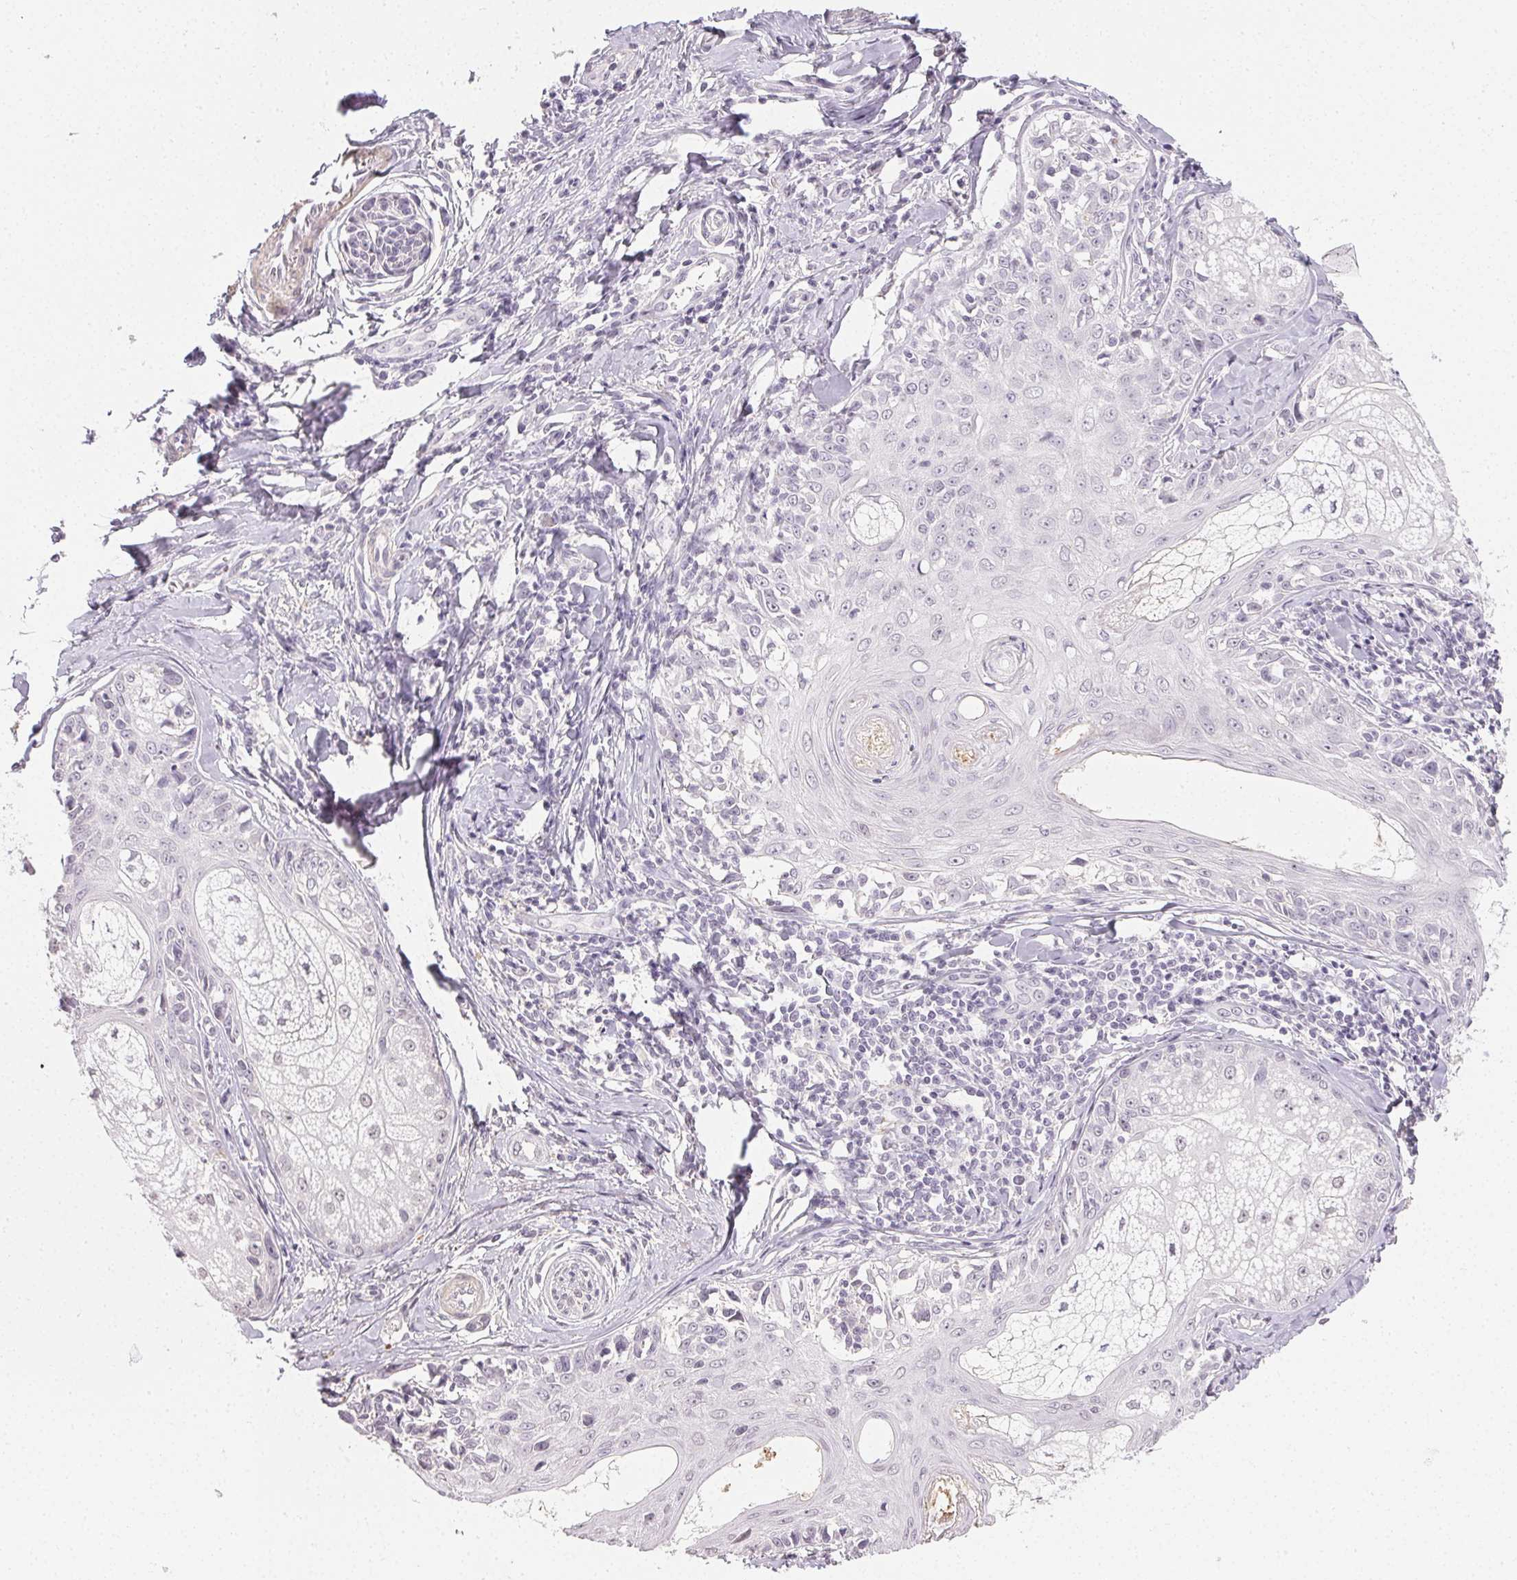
{"staining": {"intensity": "negative", "quantity": "none", "location": "none"}, "tissue": "melanoma", "cell_type": "Tumor cells", "image_type": "cancer", "snomed": [{"axis": "morphology", "description": "Malignant melanoma, NOS"}, {"axis": "topography", "description": "Skin"}], "caption": "This is a histopathology image of IHC staining of malignant melanoma, which shows no positivity in tumor cells. (Stains: DAB (3,3'-diaminobenzidine) IHC with hematoxylin counter stain, Microscopy: brightfield microscopy at high magnification).", "gene": "TMEM174", "patient": {"sex": "female", "age": 86}}